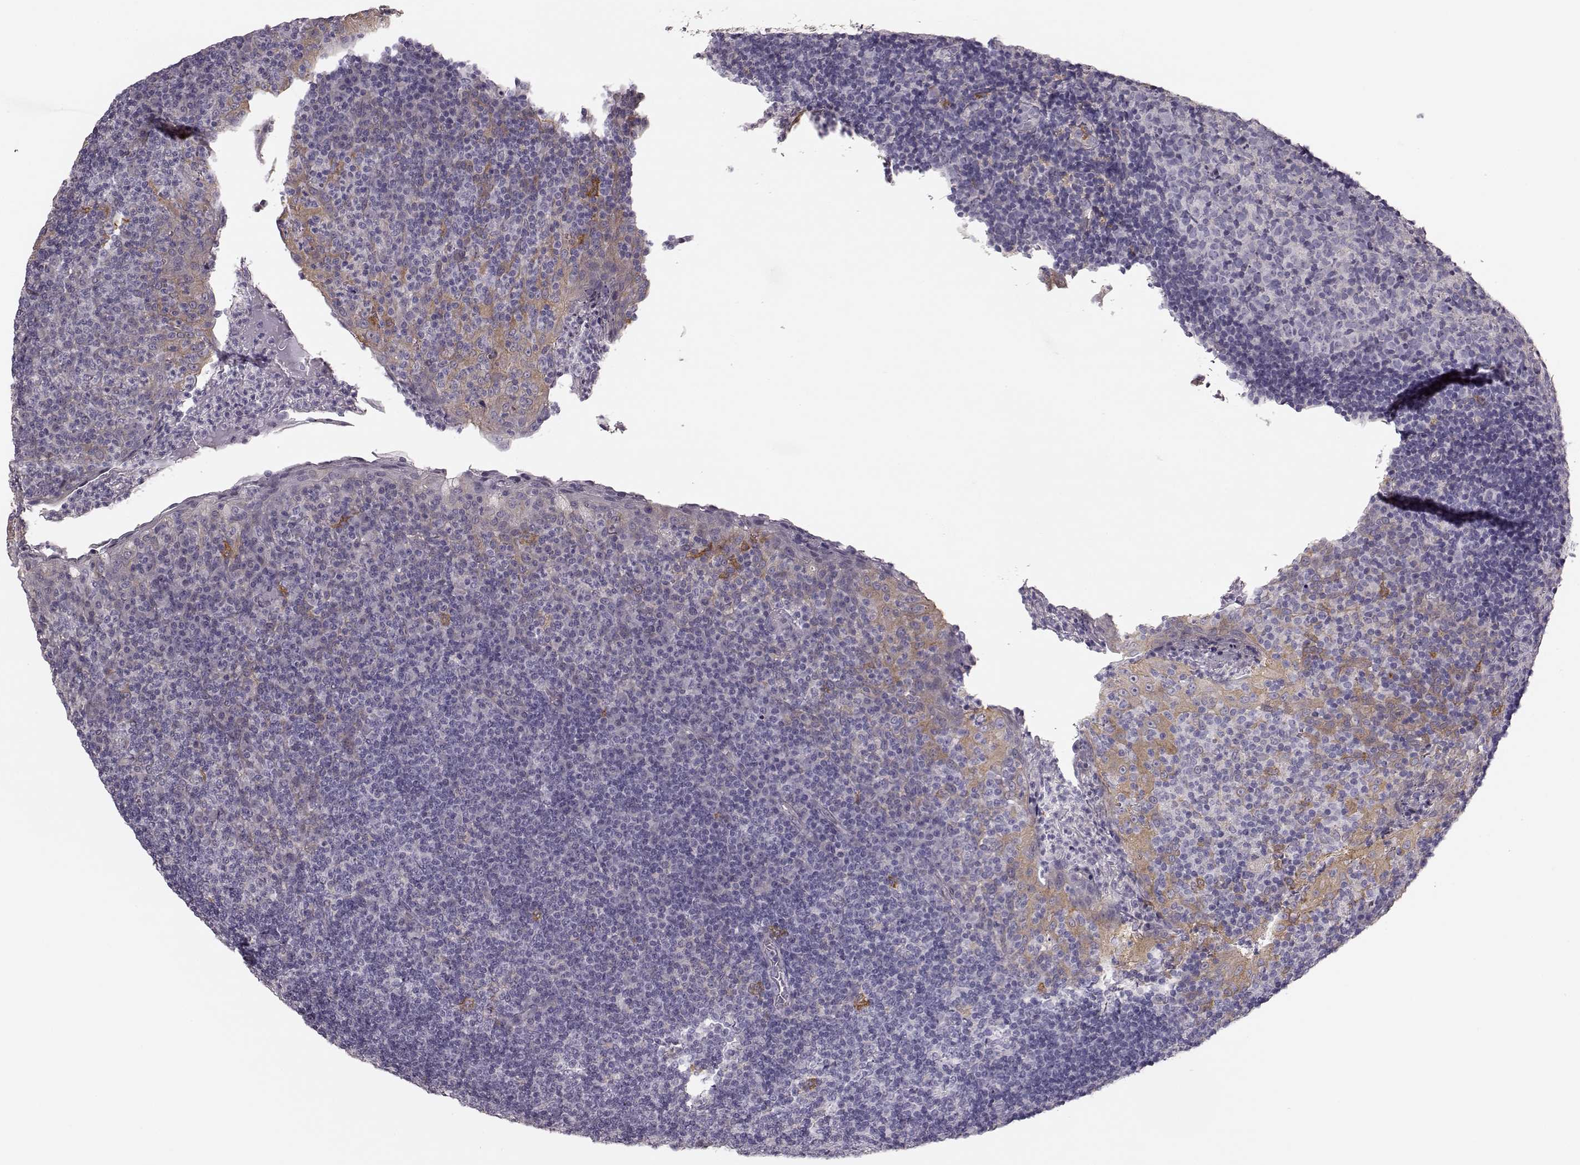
{"staining": {"intensity": "negative", "quantity": "none", "location": "none"}, "tissue": "tonsil", "cell_type": "Germinal center cells", "image_type": "normal", "snomed": [{"axis": "morphology", "description": "Normal tissue, NOS"}, {"axis": "topography", "description": "Tonsil"}], "caption": "IHC image of unremarkable tonsil stained for a protein (brown), which displays no expression in germinal center cells.", "gene": "GPR50", "patient": {"sex": "female", "age": 12}}